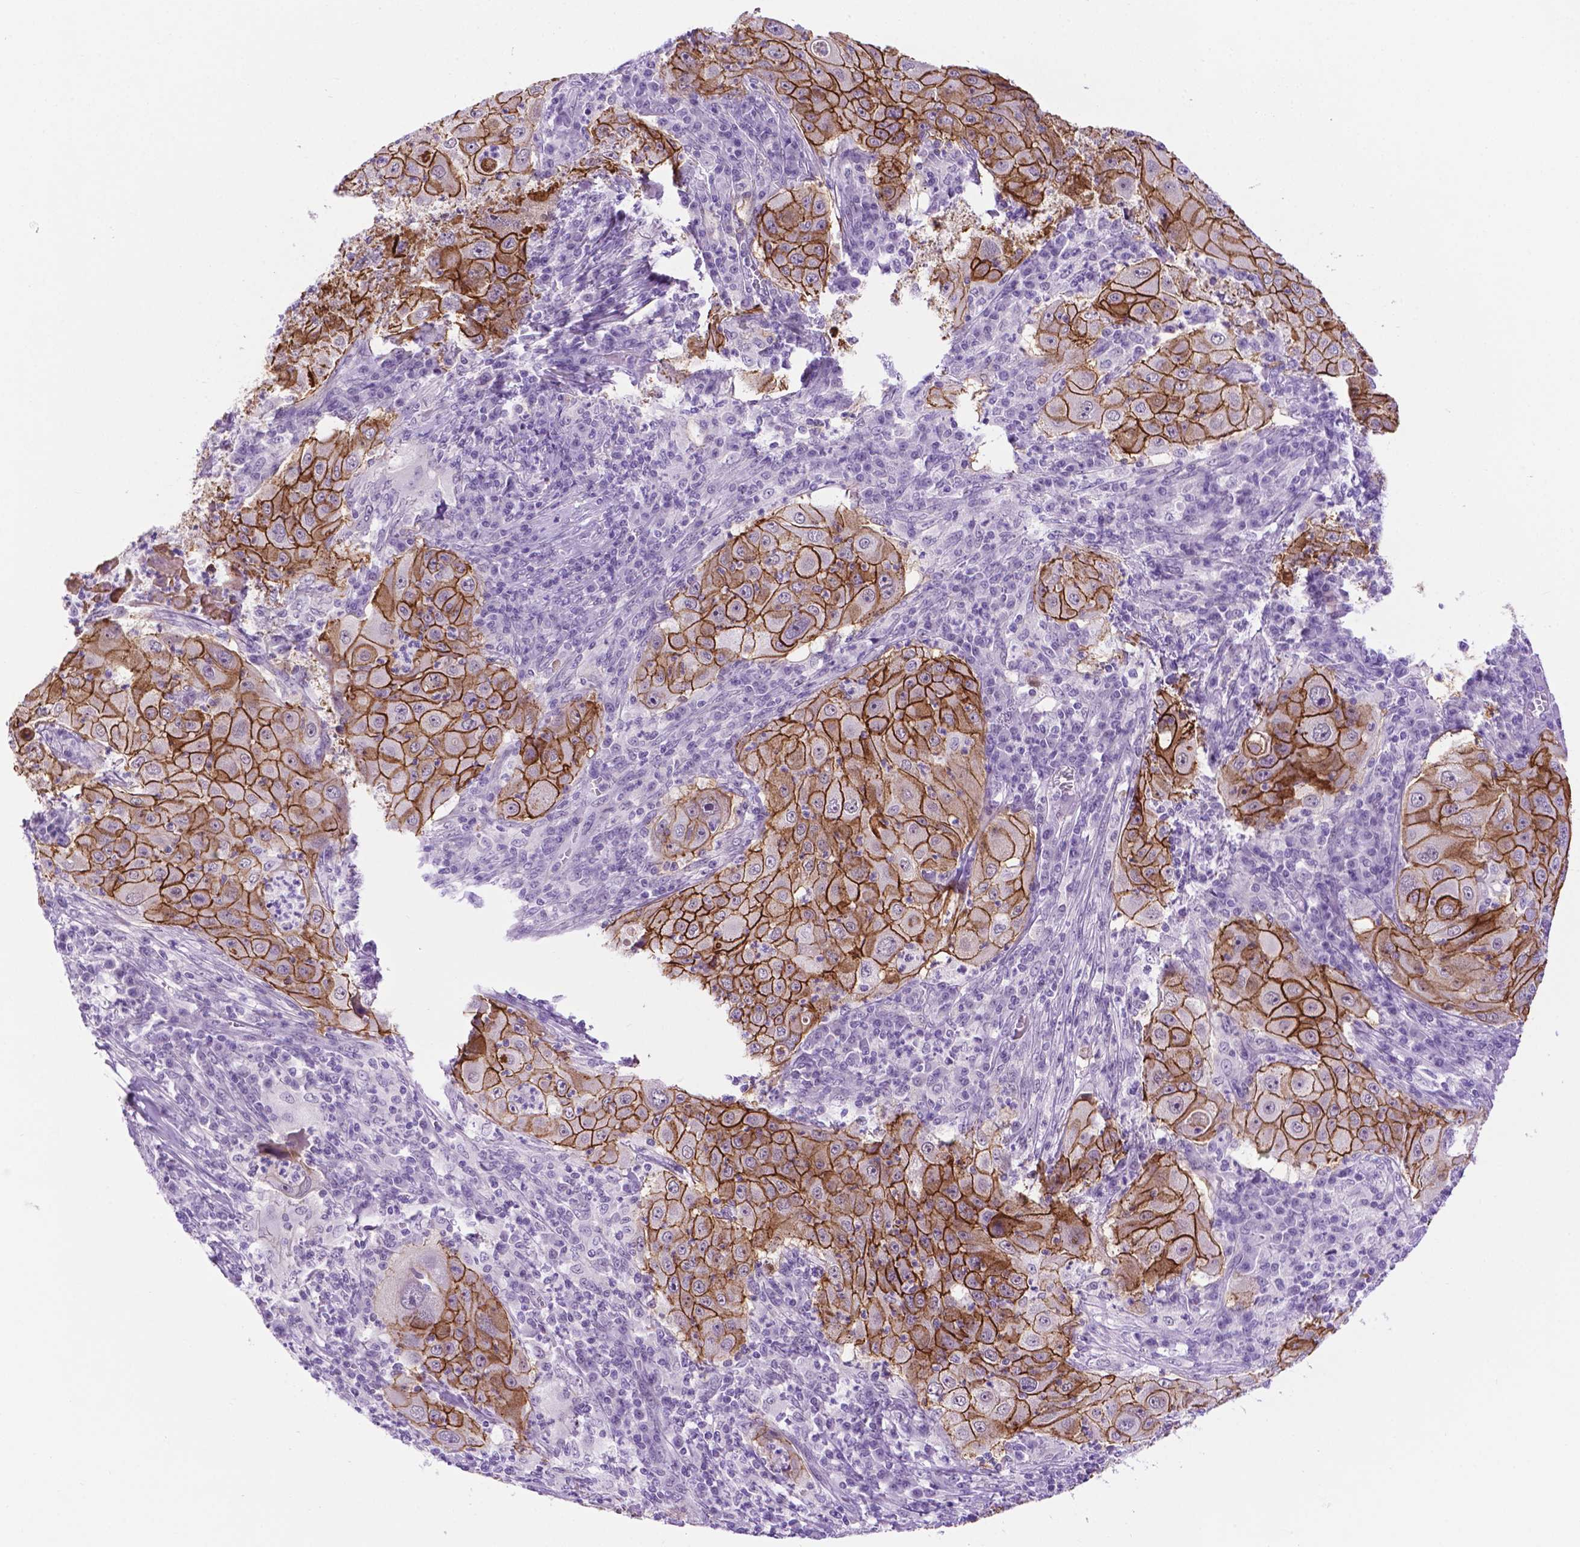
{"staining": {"intensity": "strong", "quantity": ">75%", "location": "cytoplasmic/membranous"}, "tissue": "lung cancer", "cell_type": "Tumor cells", "image_type": "cancer", "snomed": [{"axis": "morphology", "description": "Squamous cell carcinoma, NOS"}, {"axis": "topography", "description": "Lung"}], "caption": "High-magnification brightfield microscopy of lung squamous cell carcinoma stained with DAB (3,3'-diaminobenzidine) (brown) and counterstained with hematoxylin (blue). tumor cells exhibit strong cytoplasmic/membranous staining is appreciated in about>75% of cells. (Stains: DAB in brown, nuclei in blue, Microscopy: brightfield microscopy at high magnification).", "gene": "TACSTD2", "patient": {"sex": "female", "age": 59}}